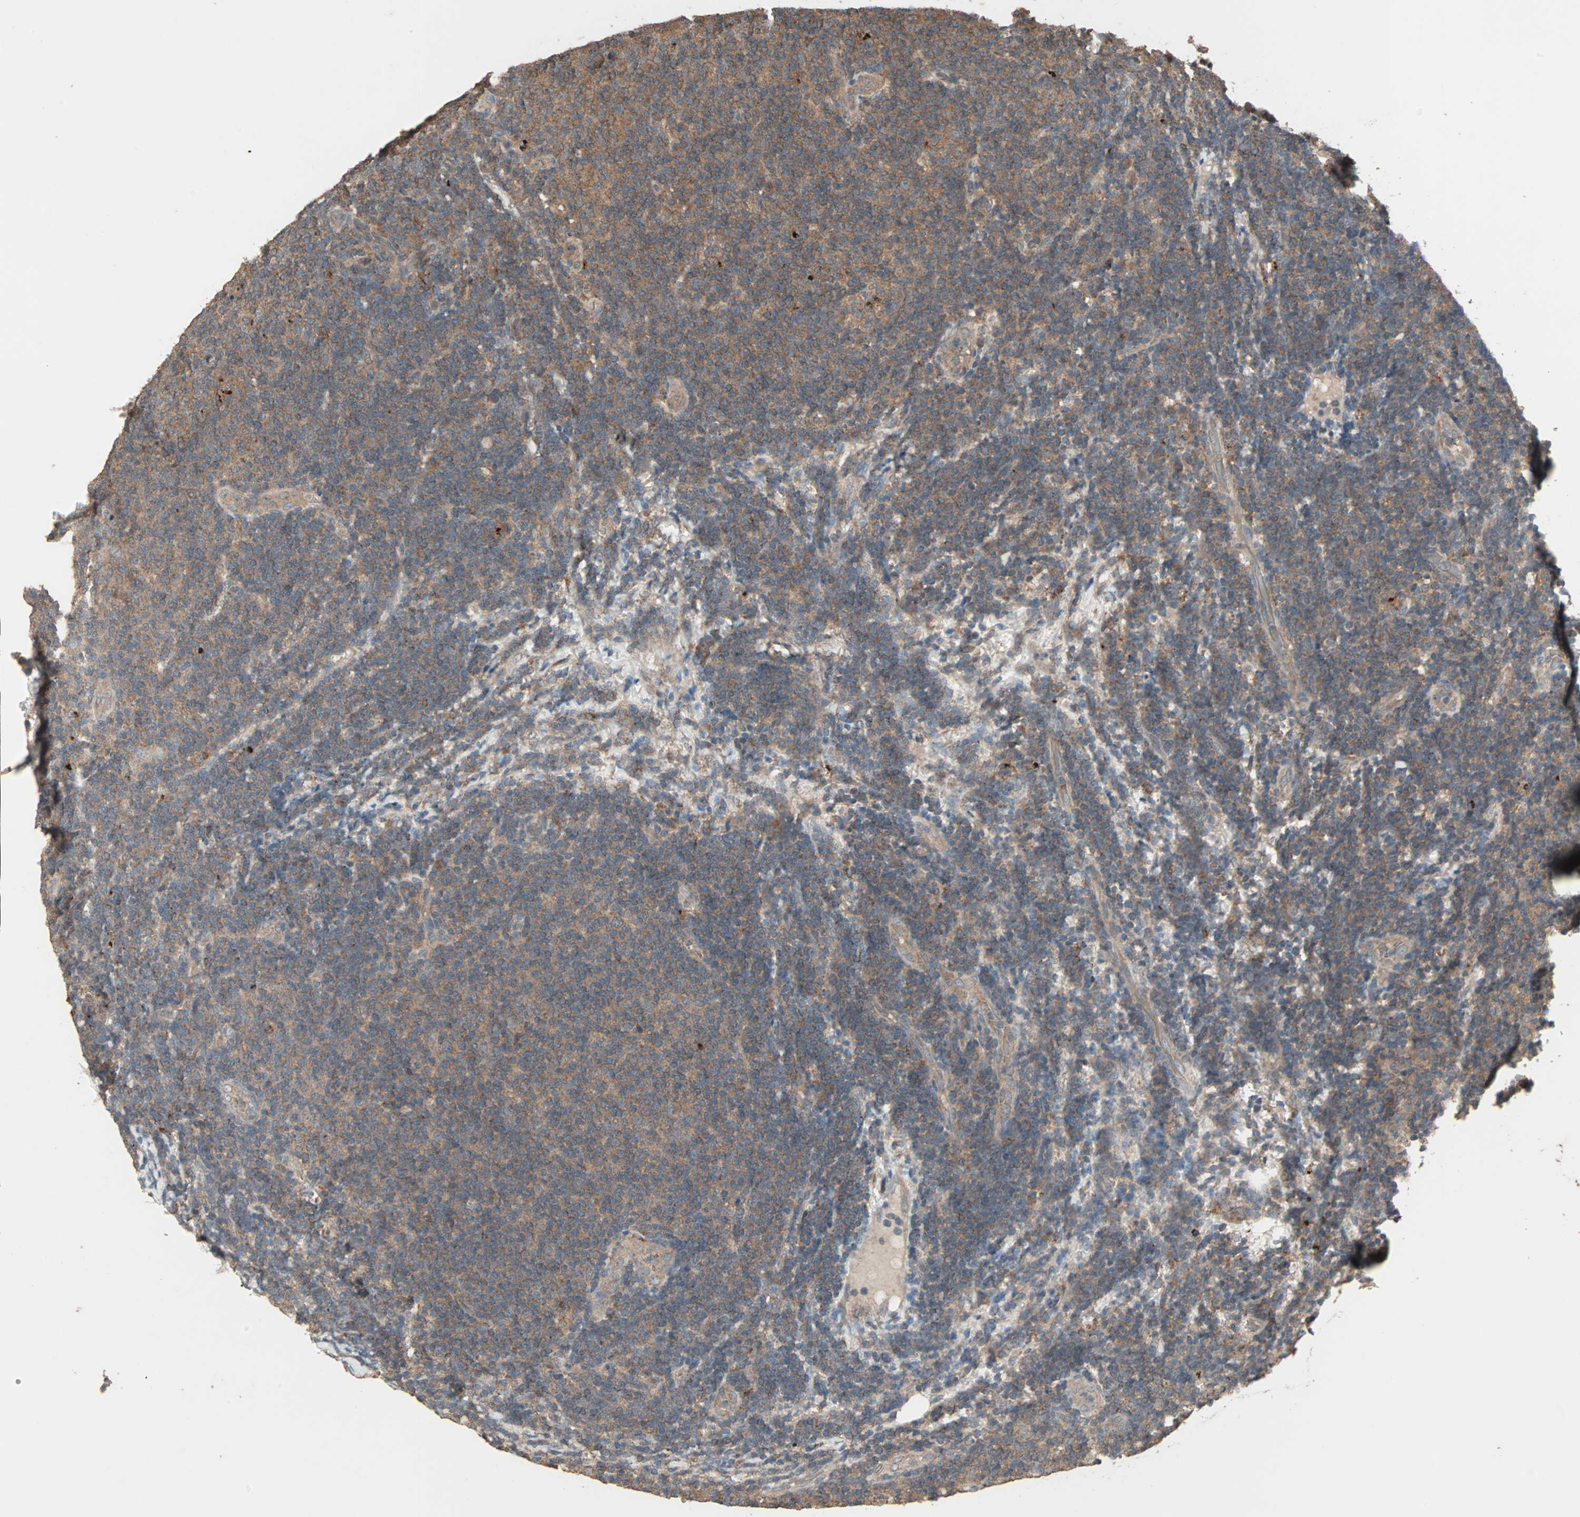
{"staining": {"intensity": "moderate", "quantity": ">75%", "location": "cytoplasmic/membranous"}, "tissue": "lymphoma", "cell_type": "Tumor cells", "image_type": "cancer", "snomed": [{"axis": "morphology", "description": "Malignant lymphoma, non-Hodgkin's type, Low grade"}, {"axis": "topography", "description": "Lymph node"}], "caption": "Brown immunohistochemical staining in malignant lymphoma, non-Hodgkin's type (low-grade) demonstrates moderate cytoplasmic/membranous staining in approximately >75% of tumor cells.", "gene": "UBAC1", "patient": {"sex": "male", "age": 83}}